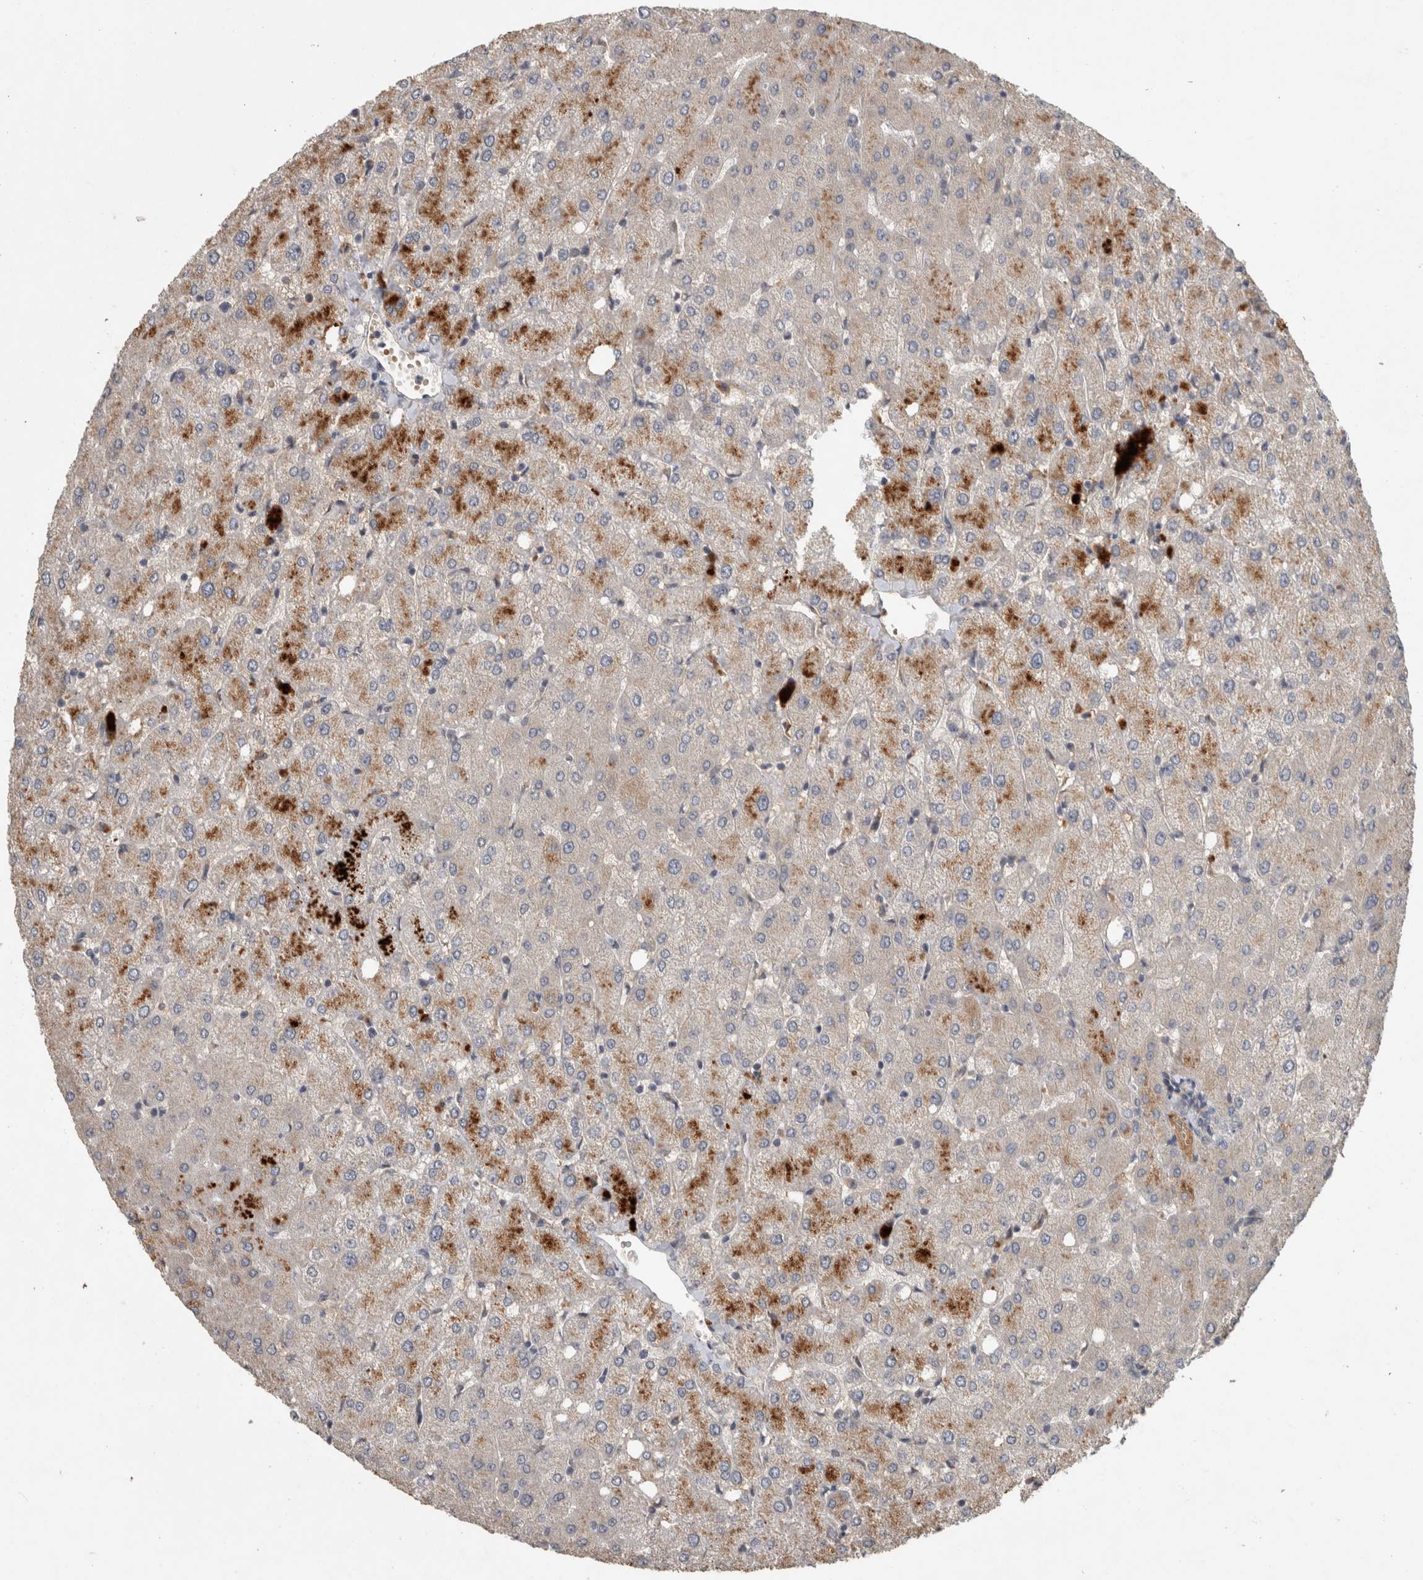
{"staining": {"intensity": "negative", "quantity": "none", "location": "none"}, "tissue": "liver", "cell_type": "Cholangiocytes", "image_type": "normal", "snomed": [{"axis": "morphology", "description": "Normal tissue, NOS"}, {"axis": "topography", "description": "Liver"}], "caption": "The image reveals no significant staining in cholangiocytes of liver.", "gene": "CHRM3", "patient": {"sex": "female", "age": 54}}